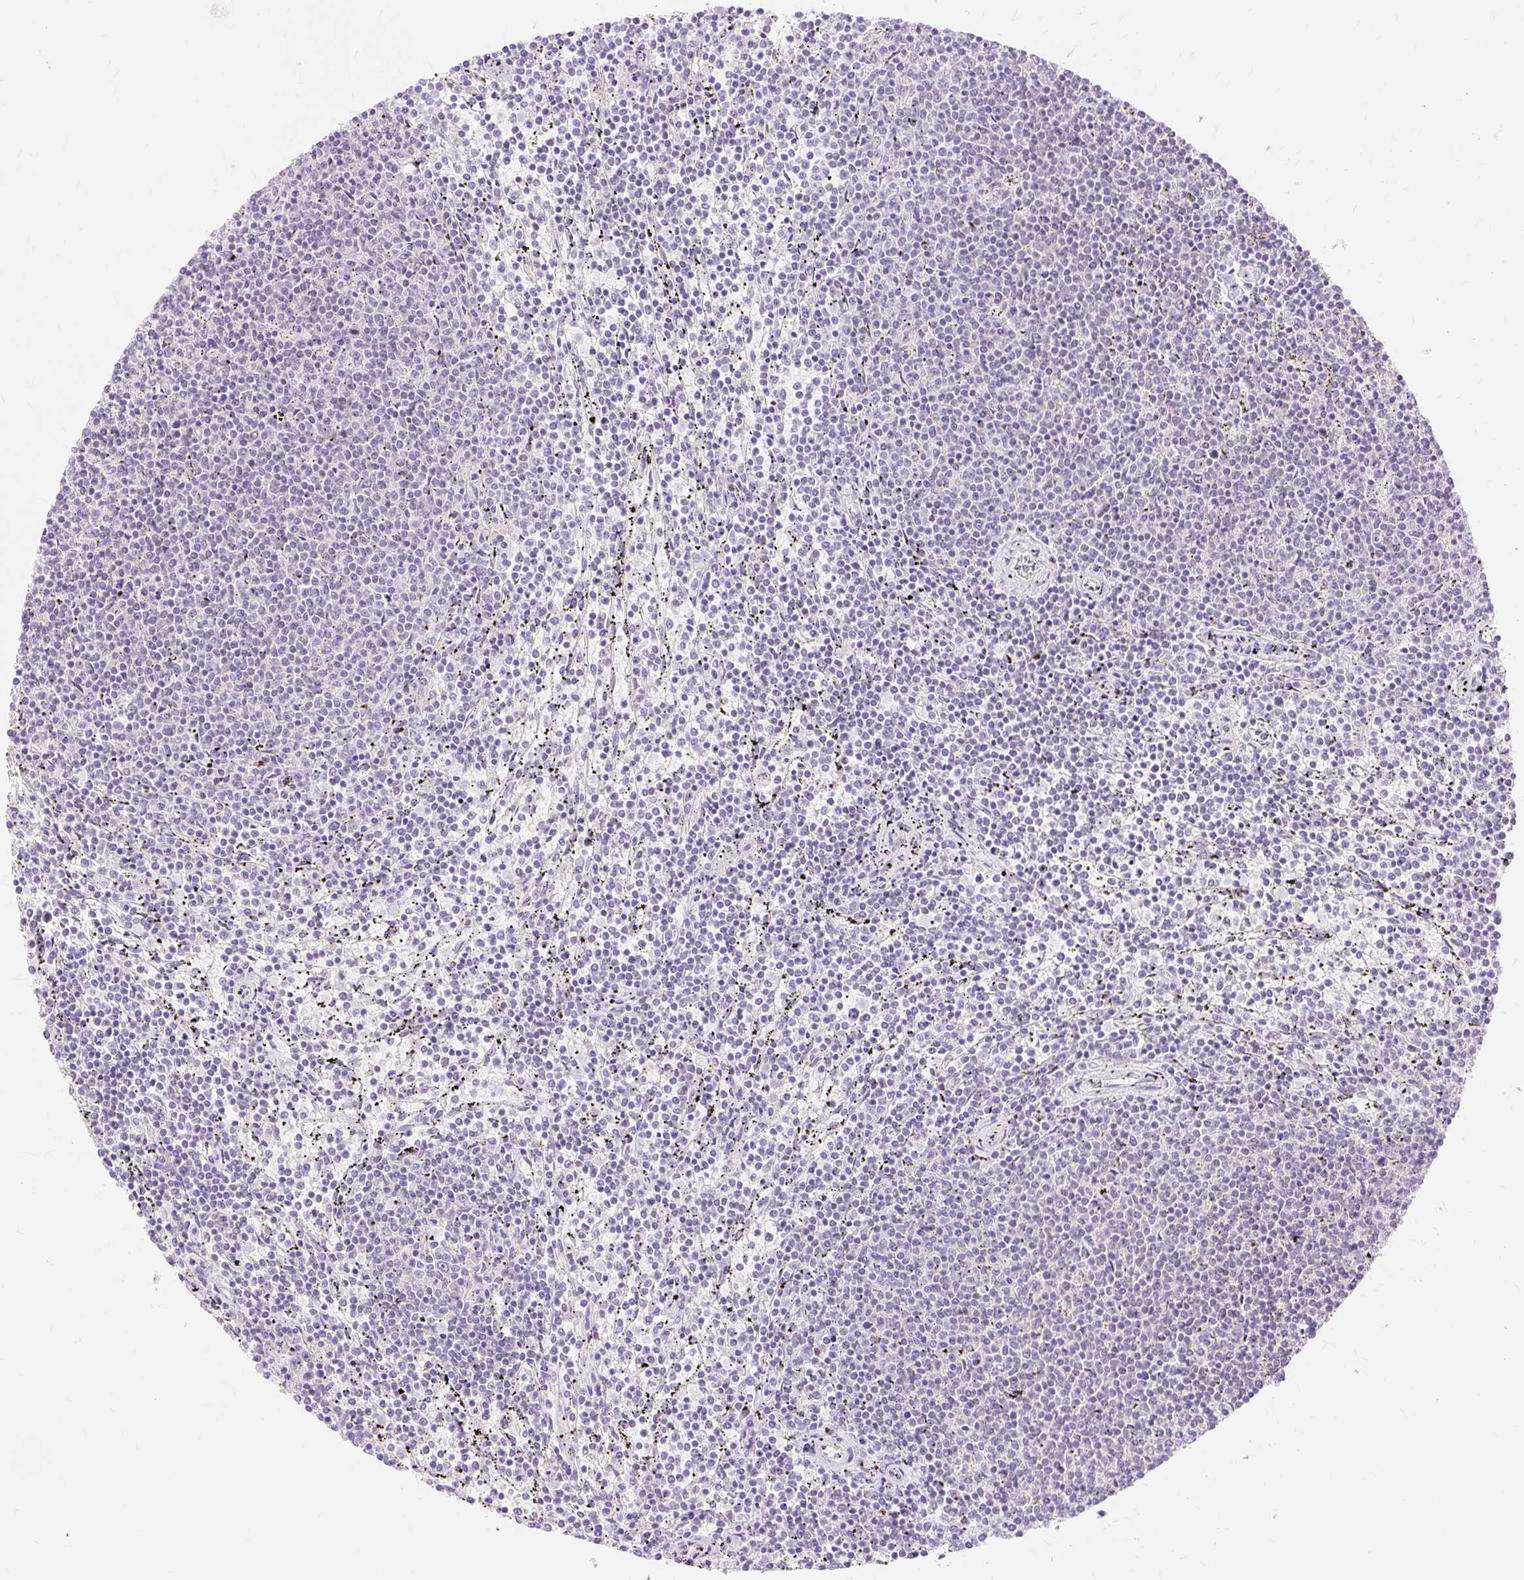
{"staining": {"intensity": "negative", "quantity": "none", "location": "none"}, "tissue": "lymphoma", "cell_type": "Tumor cells", "image_type": "cancer", "snomed": [{"axis": "morphology", "description": "Malignant lymphoma, non-Hodgkin's type, Low grade"}, {"axis": "topography", "description": "Spleen"}], "caption": "Image shows no protein staining in tumor cells of malignant lymphoma, non-Hodgkin's type (low-grade) tissue.", "gene": "OBP2A", "patient": {"sex": "female", "age": 50}}